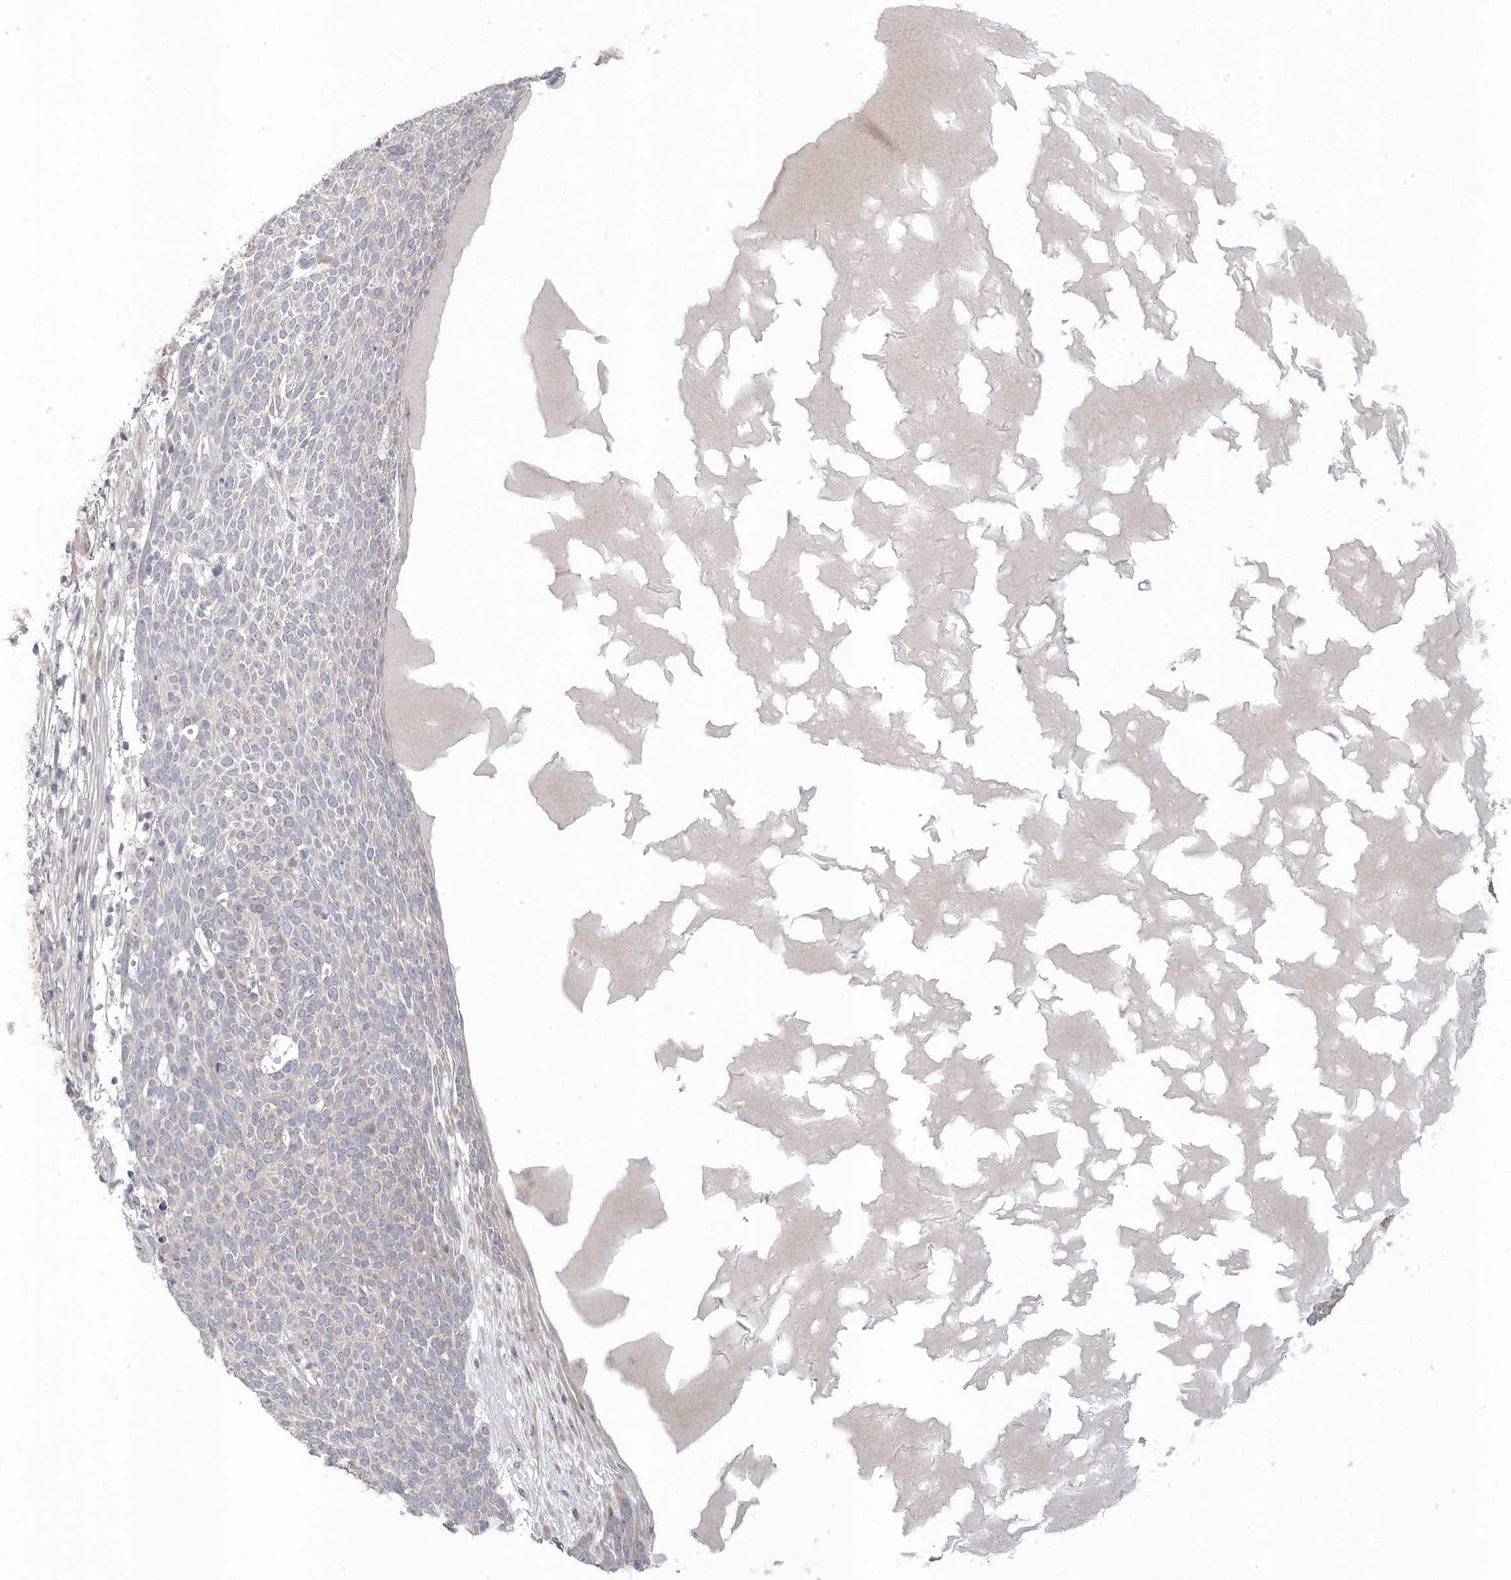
{"staining": {"intensity": "moderate", "quantity": "<25%", "location": "cytoplasmic/membranous"}, "tissue": "skin cancer", "cell_type": "Tumor cells", "image_type": "cancer", "snomed": [{"axis": "morphology", "description": "Squamous cell carcinoma, NOS"}, {"axis": "topography", "description": "Skin"}], "caption": "This histopathology image displays IHC staining of squamous cell carcinoma (skin), with low moderate cytoplasmic/membranous expression in approximately <25% of tumor cells.", "gene": "GTPBP6", "patient": {"sex": "female", "age": 90}}